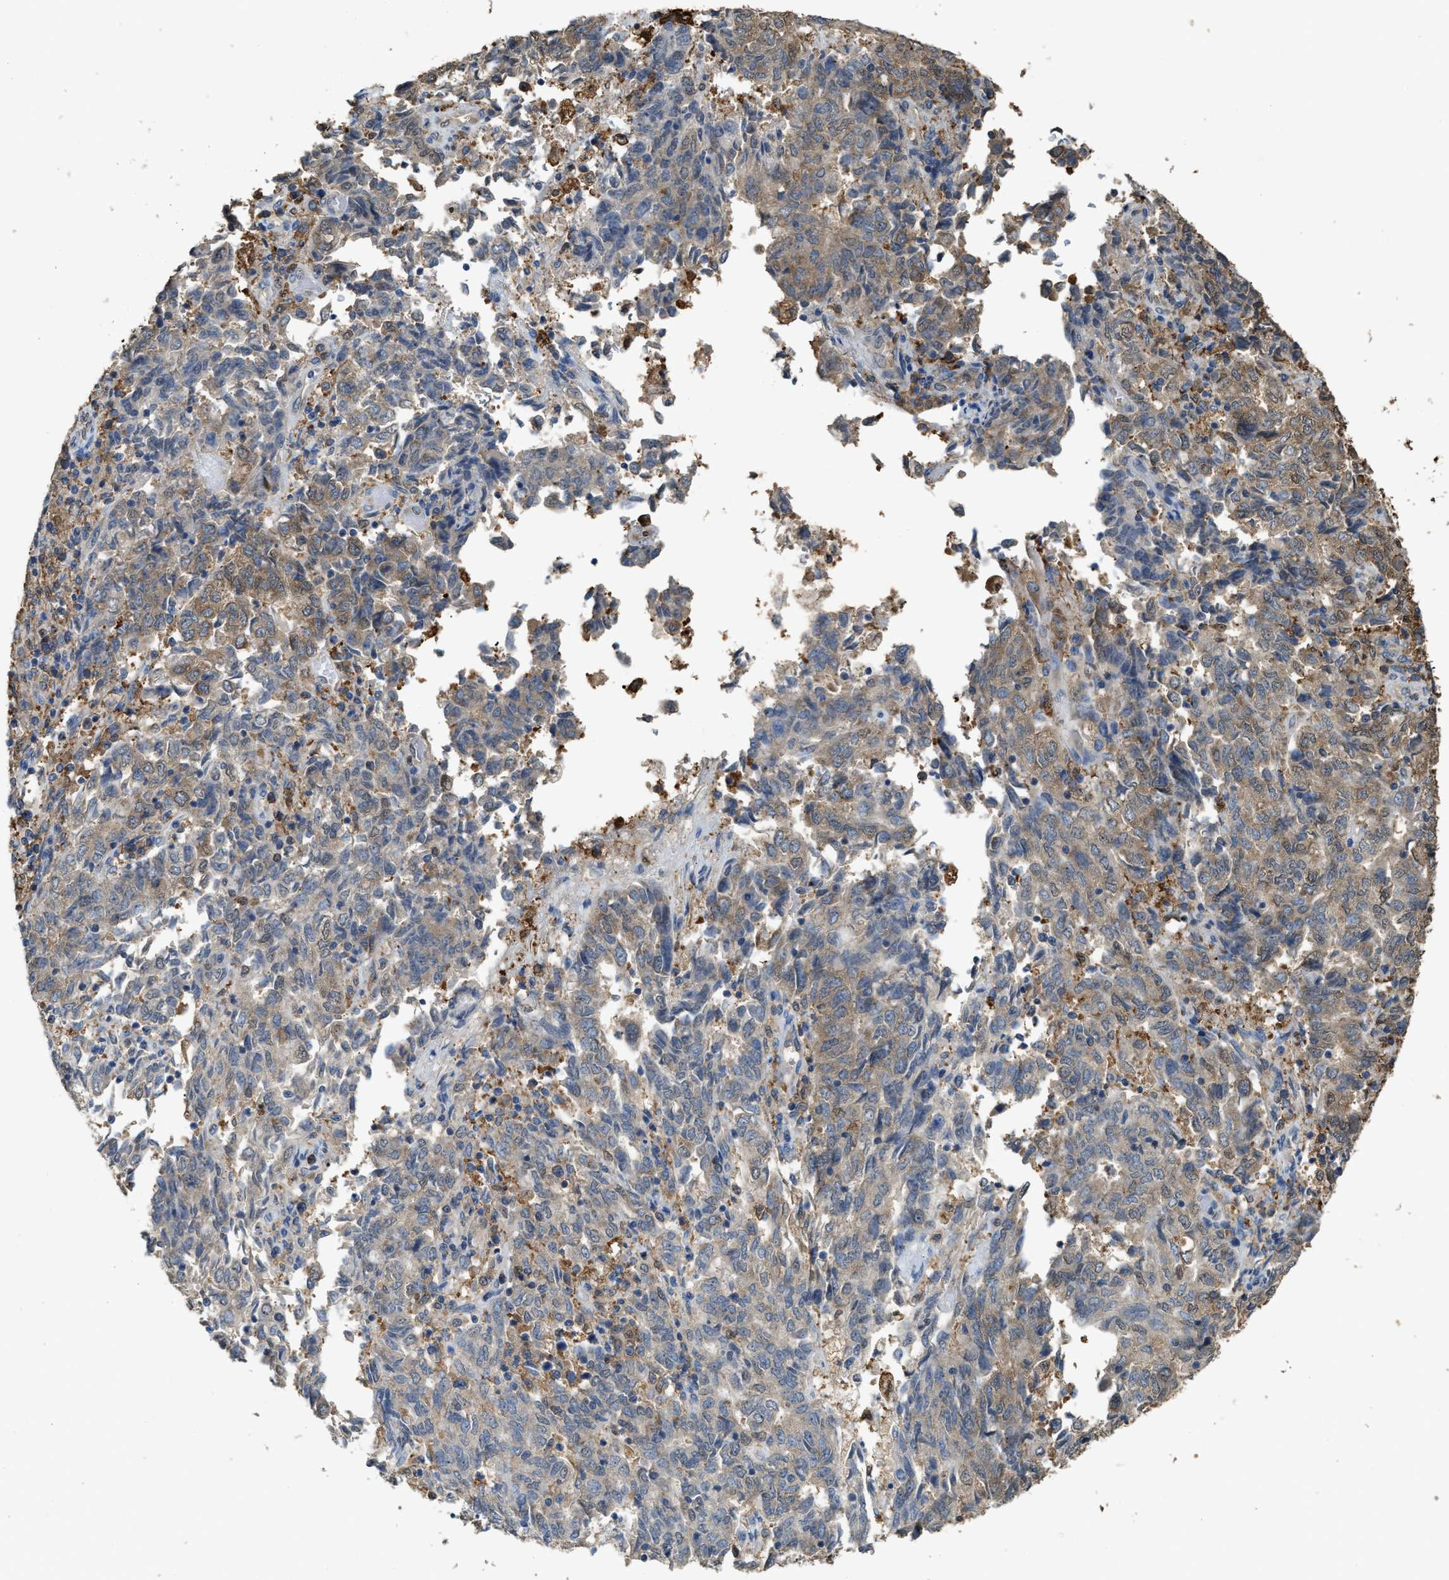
{"staining": {"intensity": "weak", "quantity": "25%-75%", "location": "cytoplasmic/membranous"}, "tissue": "endometrial cancer", "cell_type": "Tumor cells", "image_type": "cancer", "snomed": [{"axis": "morphology", "description": "Adenocarcinoma, NOS"}, {"axis": "topography", "description": "Endometrium"}], "caption": "An image of human endometrial cancer (adenocarcinoma) stained for a protein demonstrates weak cytoplasmic/membranous brown staining in tumor cells.", "gene": "GCN1", "patient": {"sex": "female", "age": 80}}